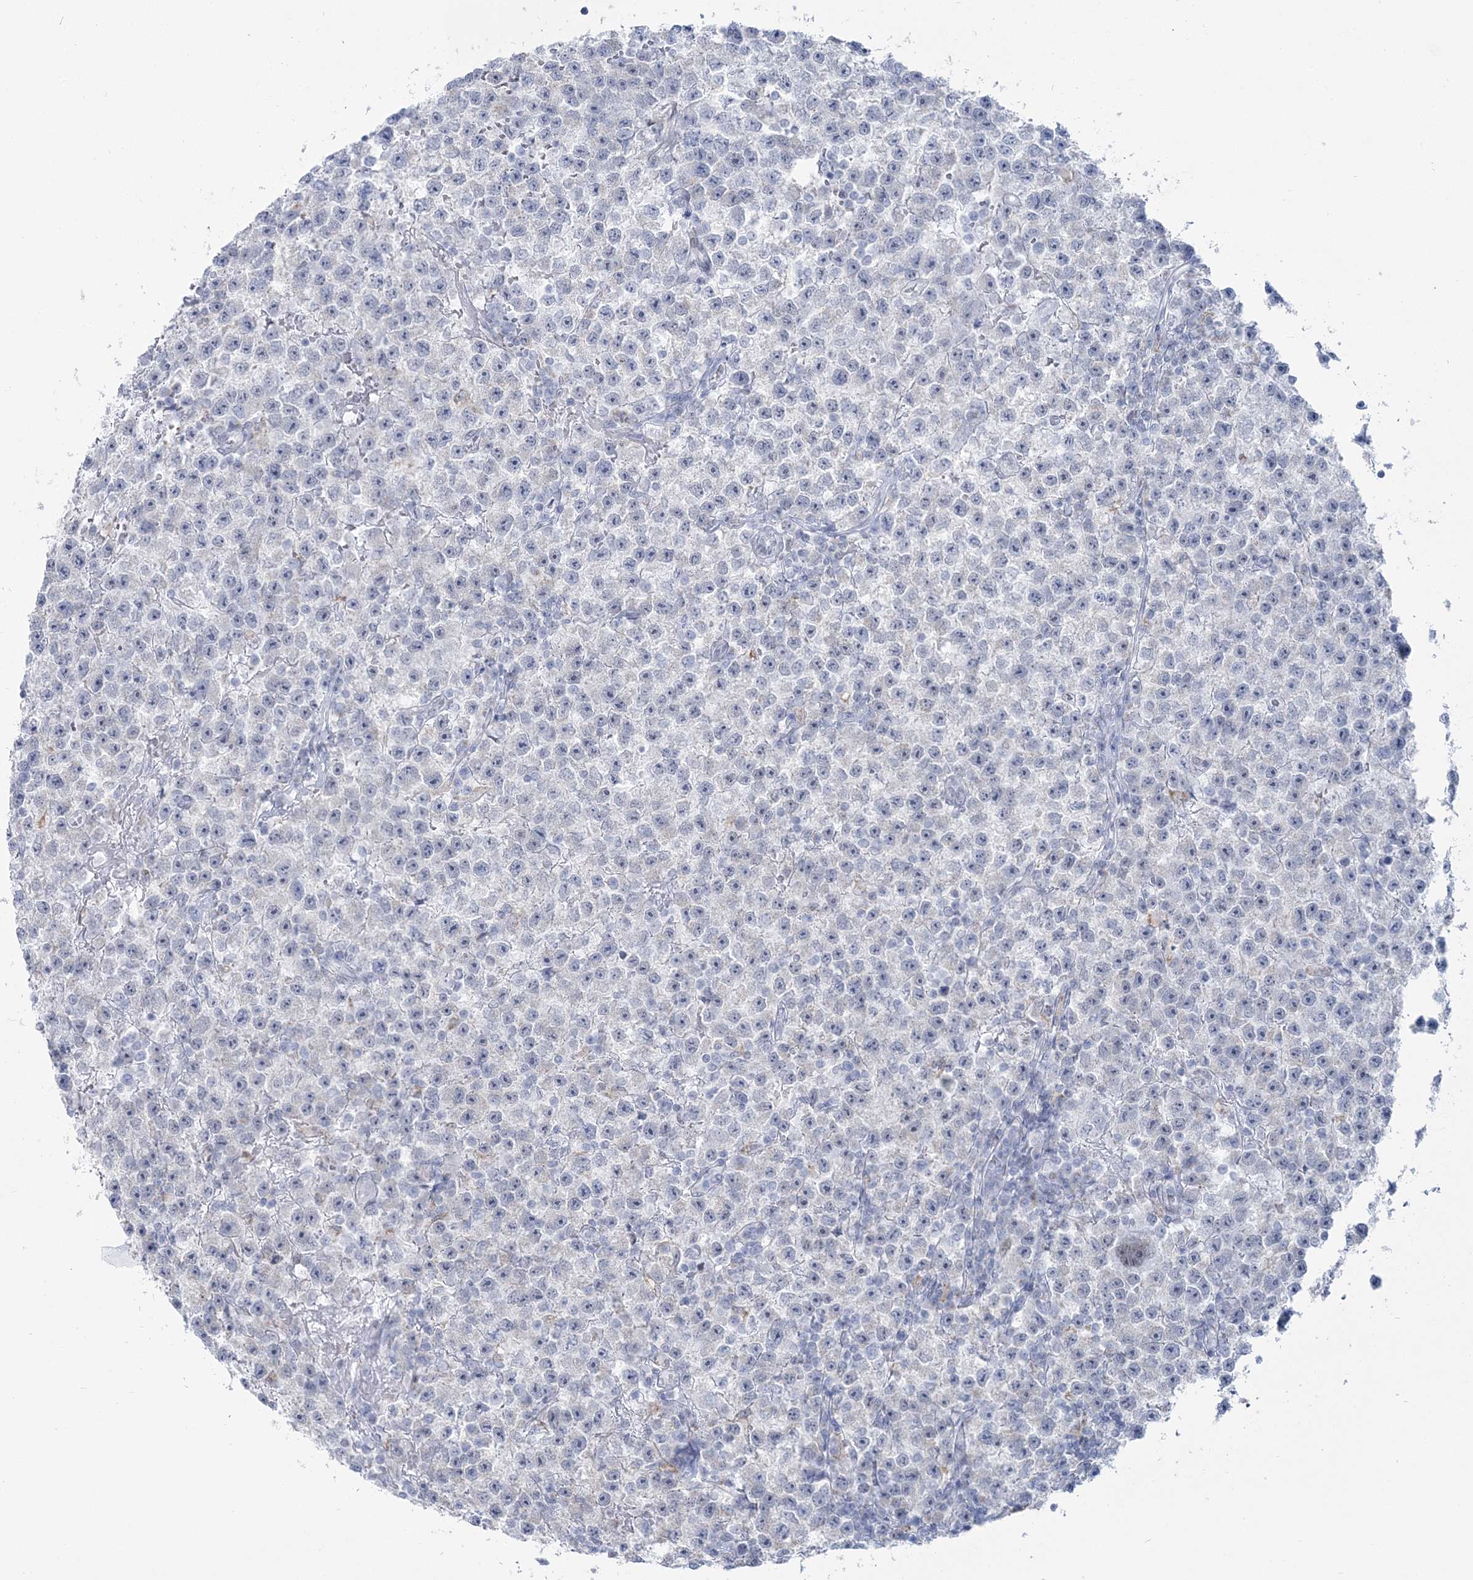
{"staining": {"intensity": "negative", "quantity": "none", "location": "none"}, "tissue": "testis cancer", "cell_type": "Tumor cells", "image_type": "cancer", "snomed": [{"axis": "morphology", "description": "Seminoma, NOS"}, {"axis": "topography", "description": "Testis"}], "caption": "There is no significant expression in tumor cells of testis seminoma.", "gene": "ZNF843", "patient": {"sex": "male", "age": 22}}